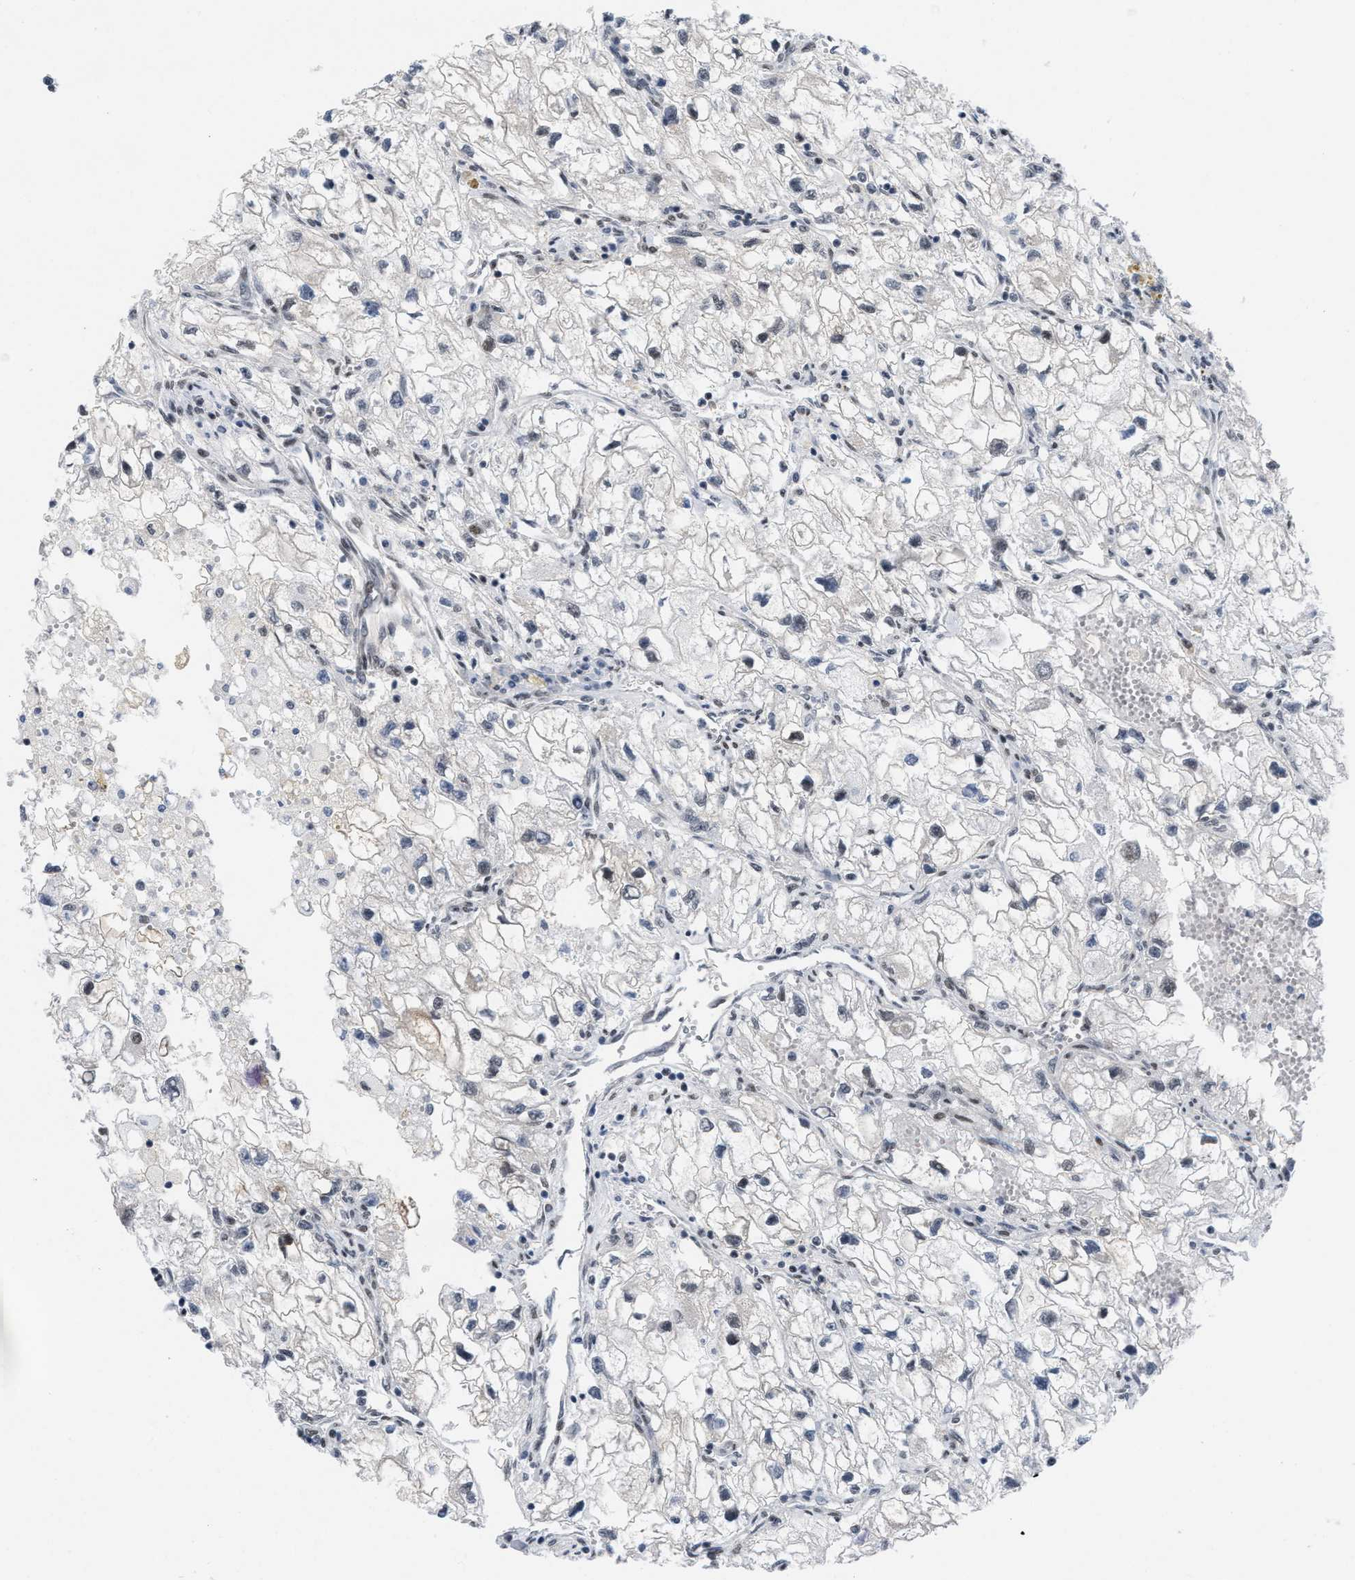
{"staining": {"intensity": "negative", "quantity": "none", "location": "none"}, "tissue": "renal cancer", "cell_type": "Tumor cells", "image_type": "cancer", "snomed": [{"axis": "morphology", "description": "Adenocarcinoma, NOS"}, {"axis": "topography", "description": "Kidney"}], "caption": "Immunohistochemistry of human renal cancer (adenocarcinoma) shows no expression in tumor cells.", "gene": "MIER1", "patient": {"sex": "female", "age": 70}}